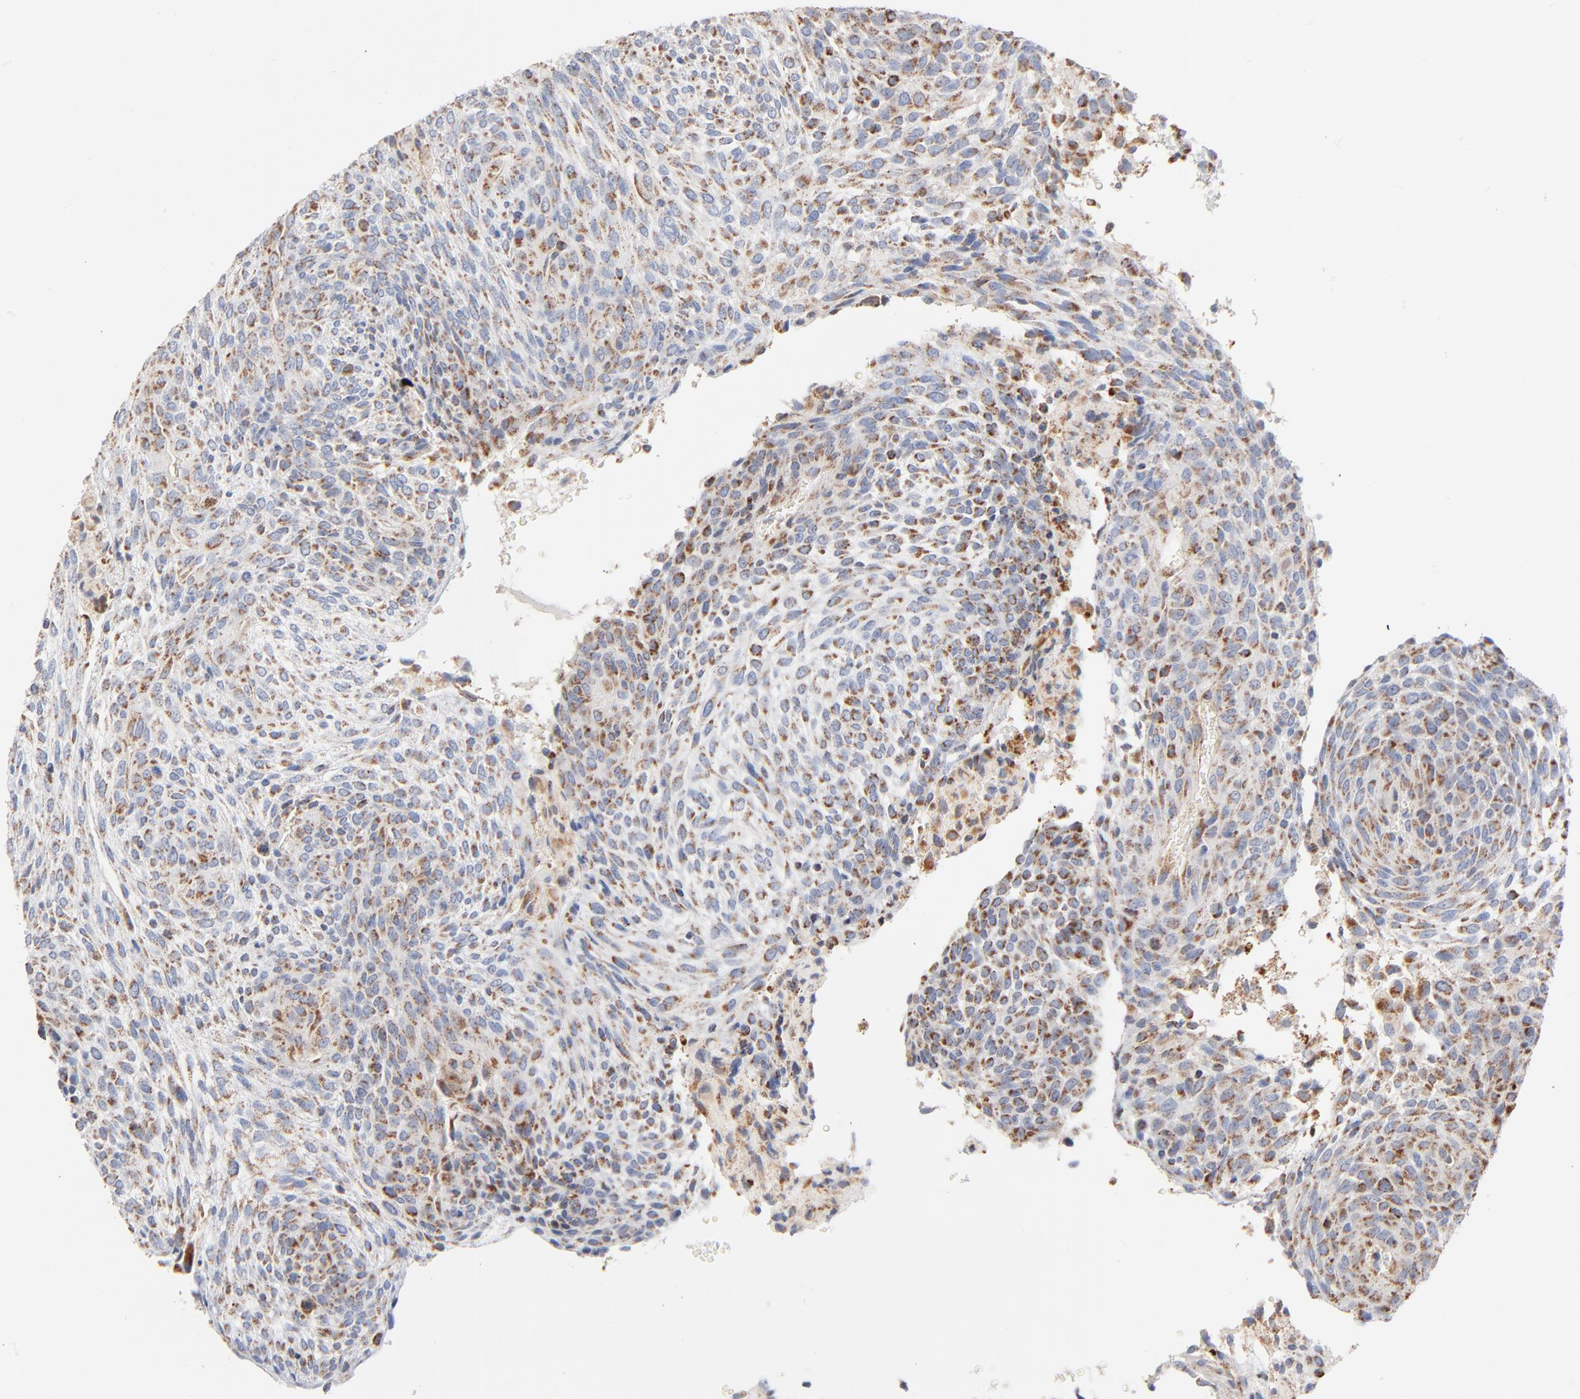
{"staining": {"intensity": "moderate", "quantity": ">75%", "location": "cytoplasmic/membranous"}, "tissue": "glioma", "cell_type": "Tumor cells", "image_type": "cancer", "snomed": [{"axis": "morphology", "description": "Glioma, malignant, High grade"}, {"axis": "topography", "description": "Cerebral cortex"}], "caption": "Glioma stained with DAB (3,3'-diaminobenzidine) IHC reveals medium levels of moderate cytoplasmic/membranous staining in about >75% of tumor cells.", "gene": "UQCRC1", "patient": {"sex": "female", "age": 55}}